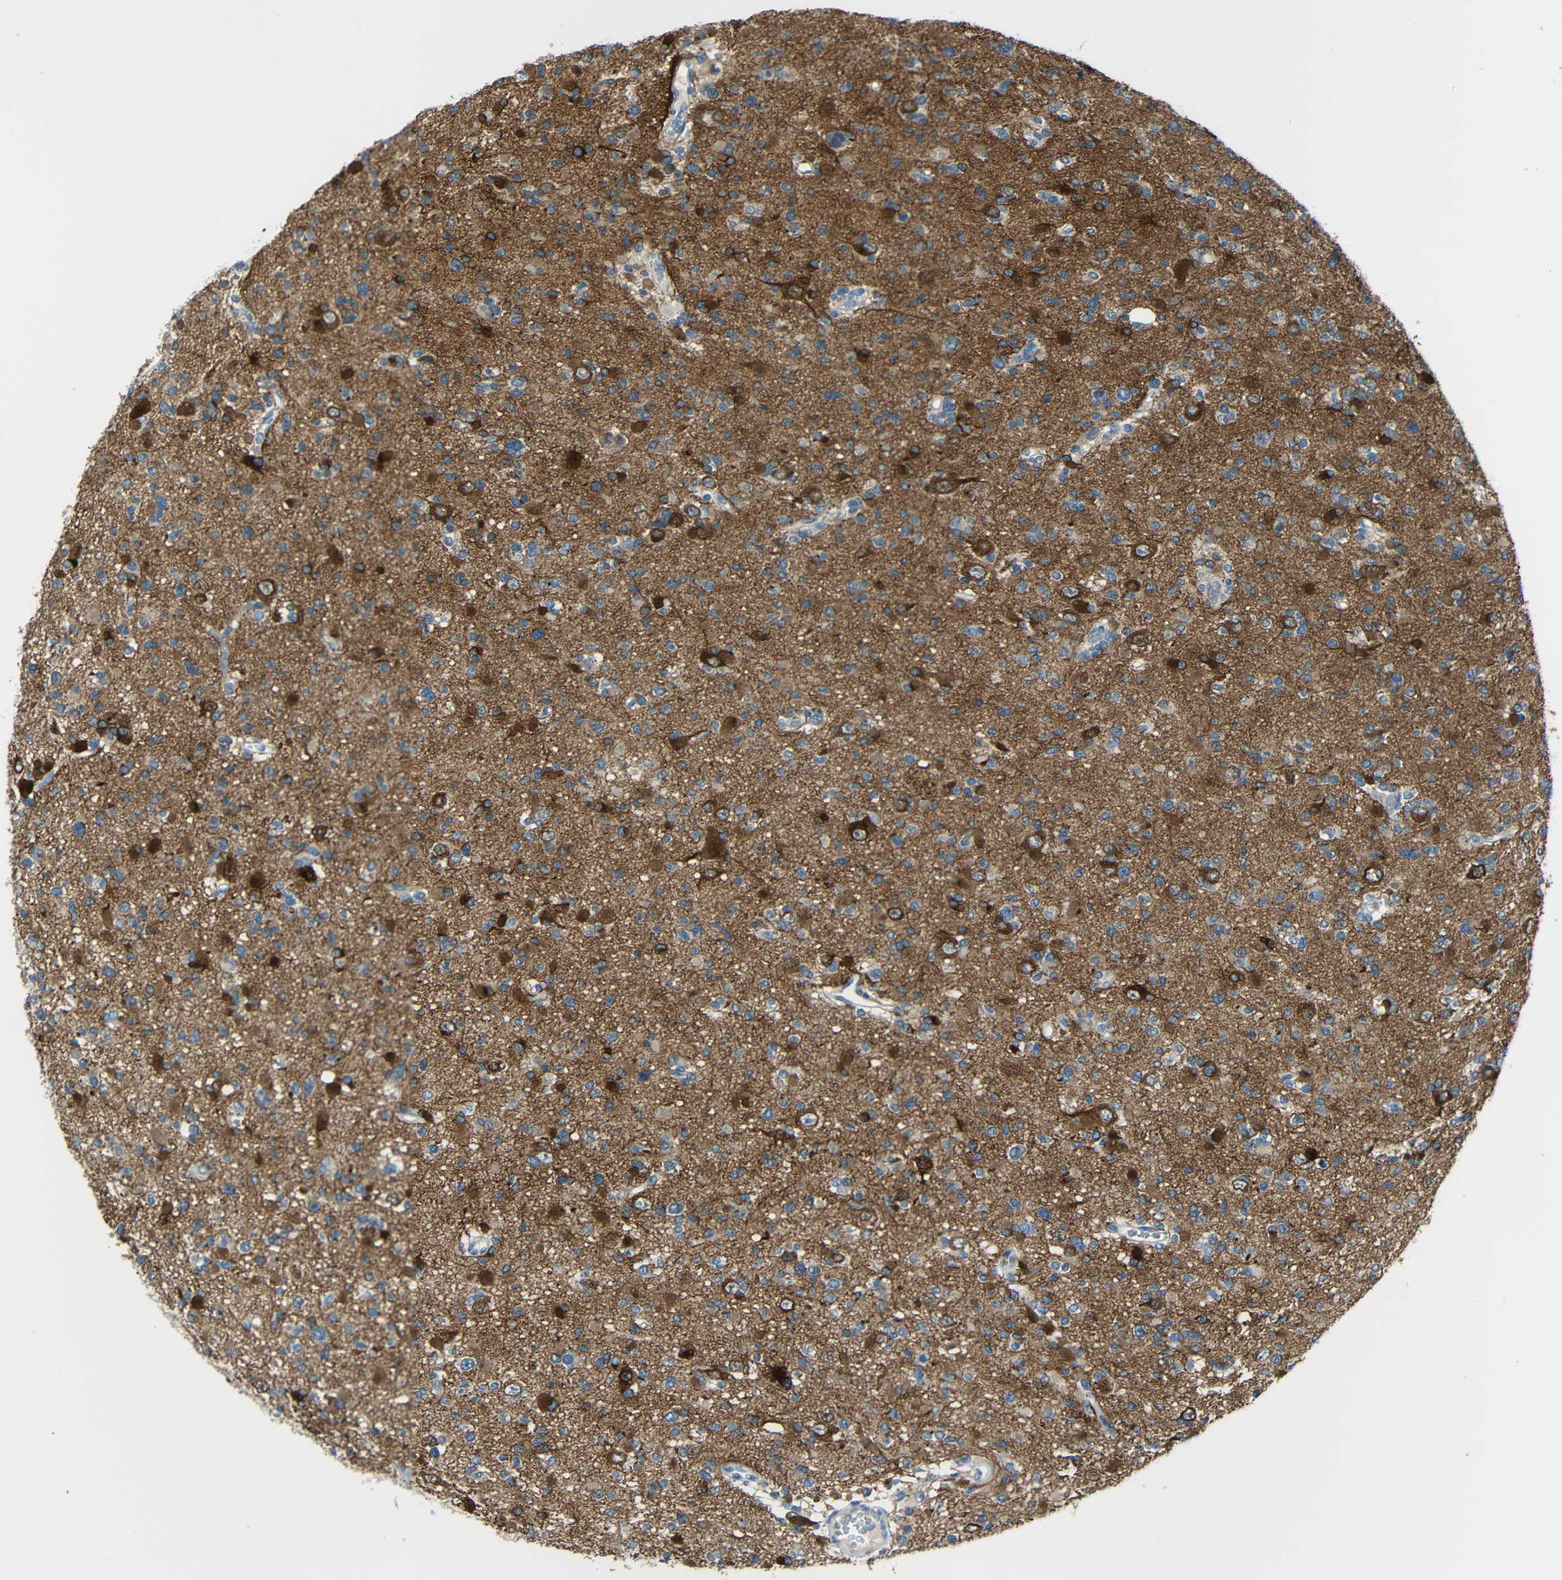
{"staining": {"intensity": "strong", "quantity": "<25%", "location": "cytoplasmic/membranous"}, "tissue": "glioma", "cell_type": "Tumor cells", "image_type": "cancer", "snomed": [{"axis": "morphology", "description": "Glioma, malignant, Low grade"}, {"axis": "topography", "description": "Brain"}], "caption": "There is medium levels of strong cytoplasmic/membranous positivity in tumor cells of glioma, as demonstrated by immunohistochemical staining (brown color).", "gene": "DCLK1", "patient": {"sex": "female", "age": 22}}